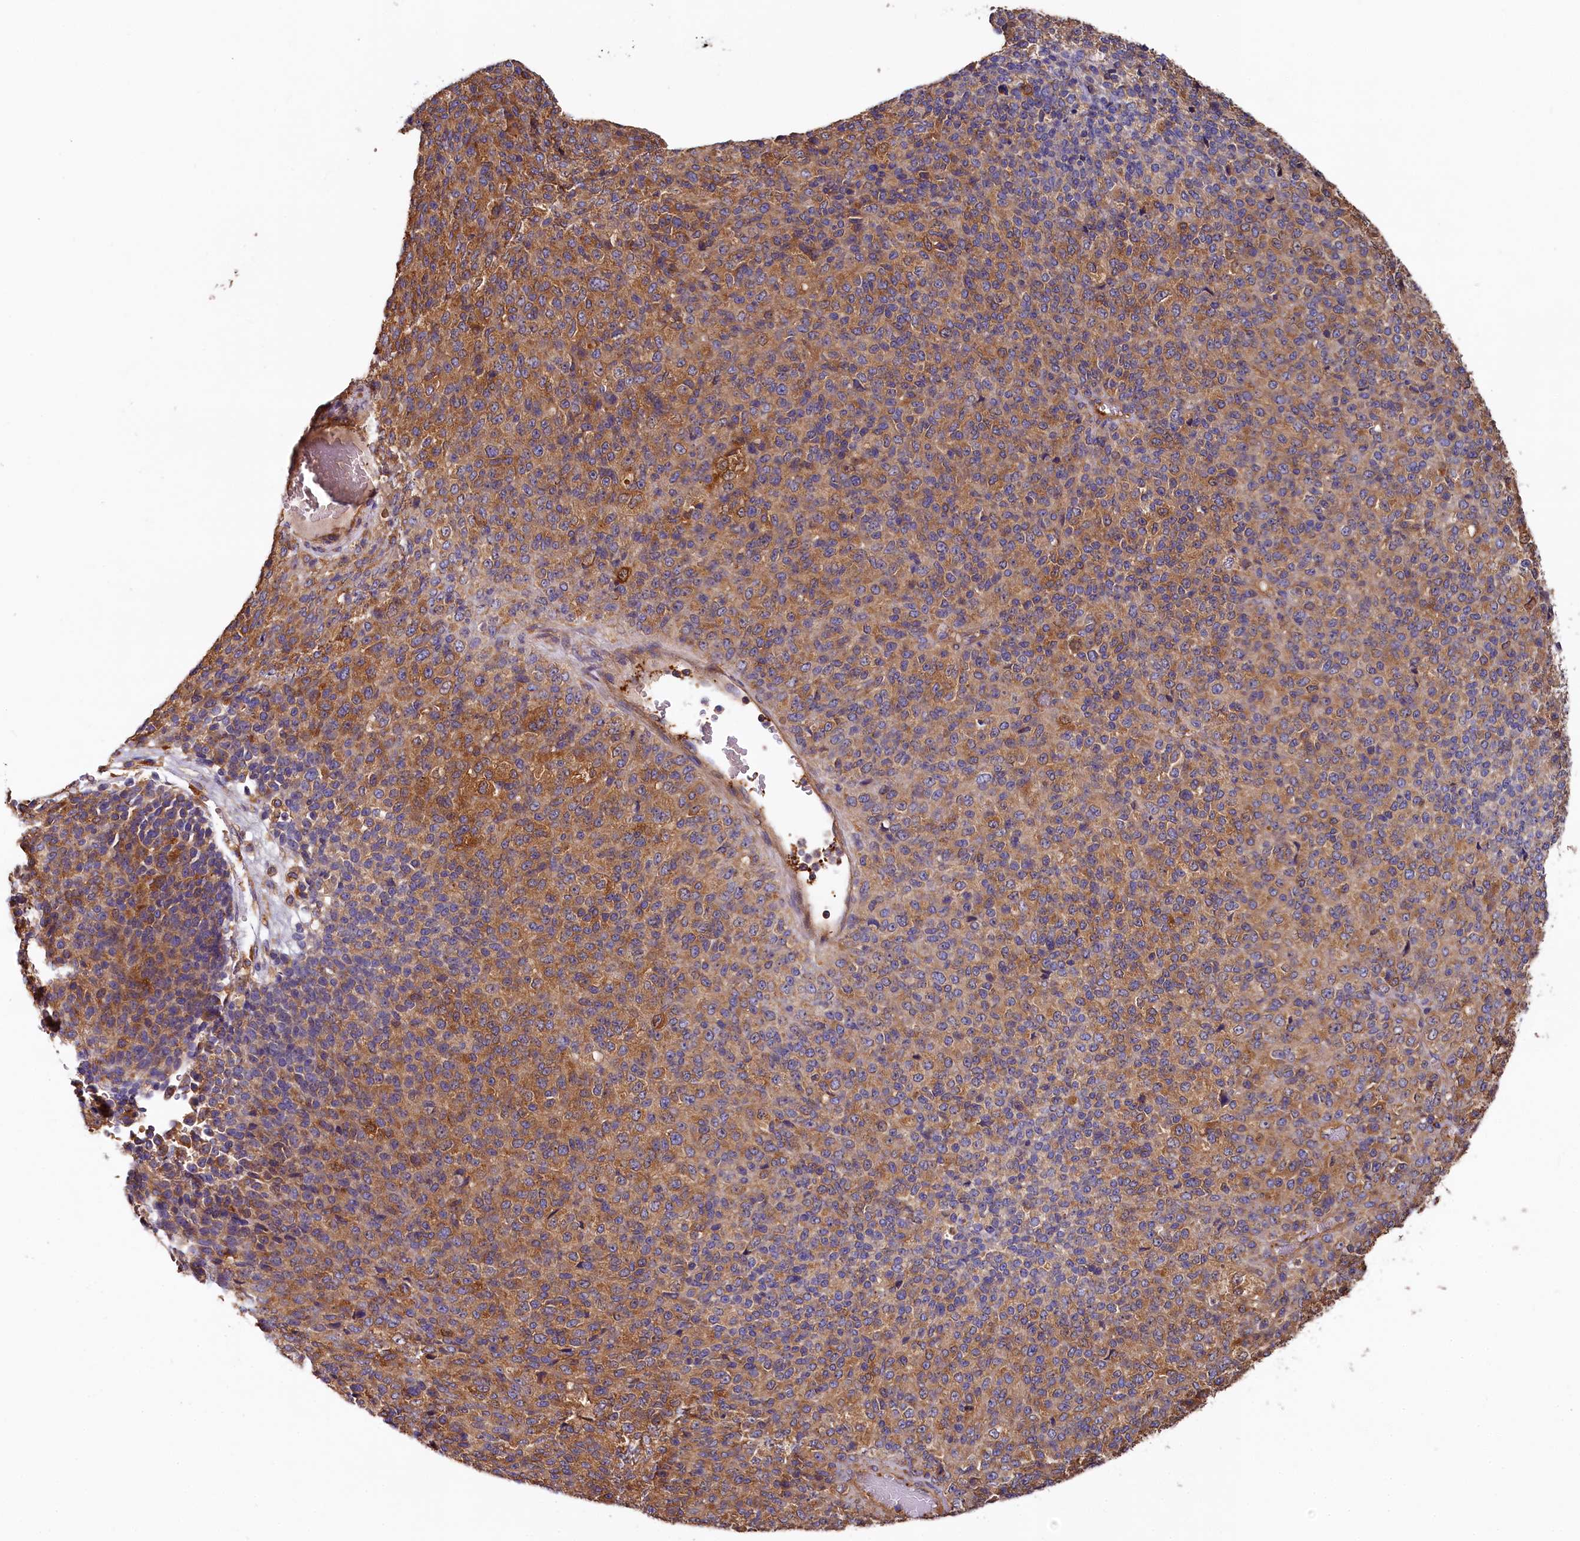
{"staining": {"intensity": "moderate", "quantity": "25%-75%", "location": "cytoplasmic/membranous"}, "tissue": "melanoma", "cell_type": "Tumor cells", "image_type": "cancer", "snomed": [{"axis": "morphology", "description": "Malignant melanoma, Metastatic site"}, {"axis": "topography", "description": "Brain"}], "caption": "Immunohistochemical staining of melanoma demonstrates moderate cytoplasmic/membranous protein staining in about 25%-75% of tumor cells. The protein of interest is shown in brown color, while the nuclei are stained blue.", "gene": "PPIP5K1", "patient": {"sex": "female", "age": 56}}